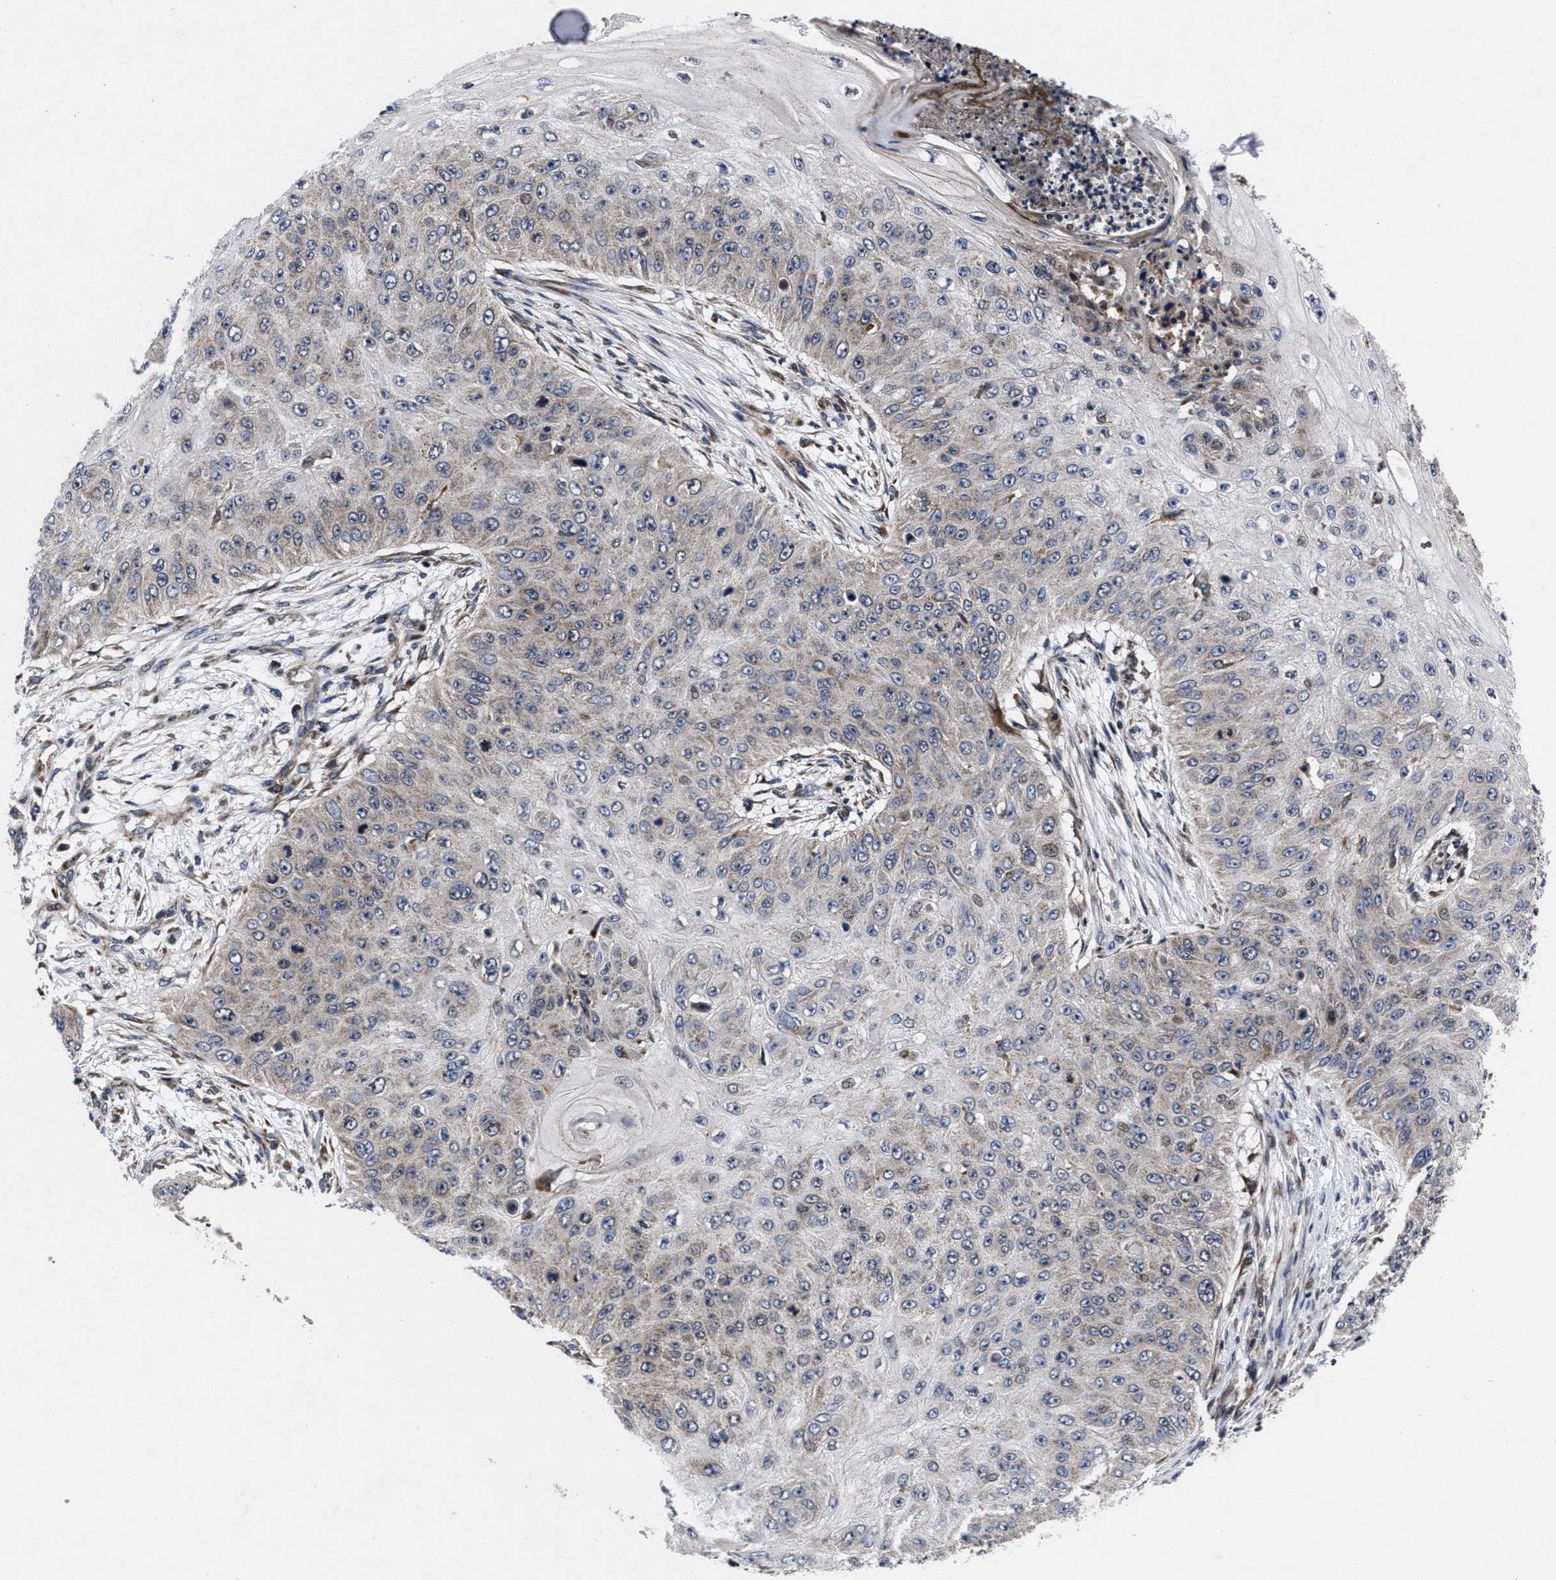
{"staining": {"intensity": "weak", "quantity": "<25%", "location": "cytoplasmic/membranous"}, "tissue": "skin cancer", "cell_type": "Tumor cells", "image_type": "cancer", "snomed": [{"axis": "morphology", "description": "Squamous cell carcinoma, NOS"}, {"axis": "topography", "description": "Skin"}], "caption": "The photomicrograph demonstrates no staining of tumor cells in skin cancer.", "gene": "MRPL50", "patient": {"sex": "female", "age": 80}}